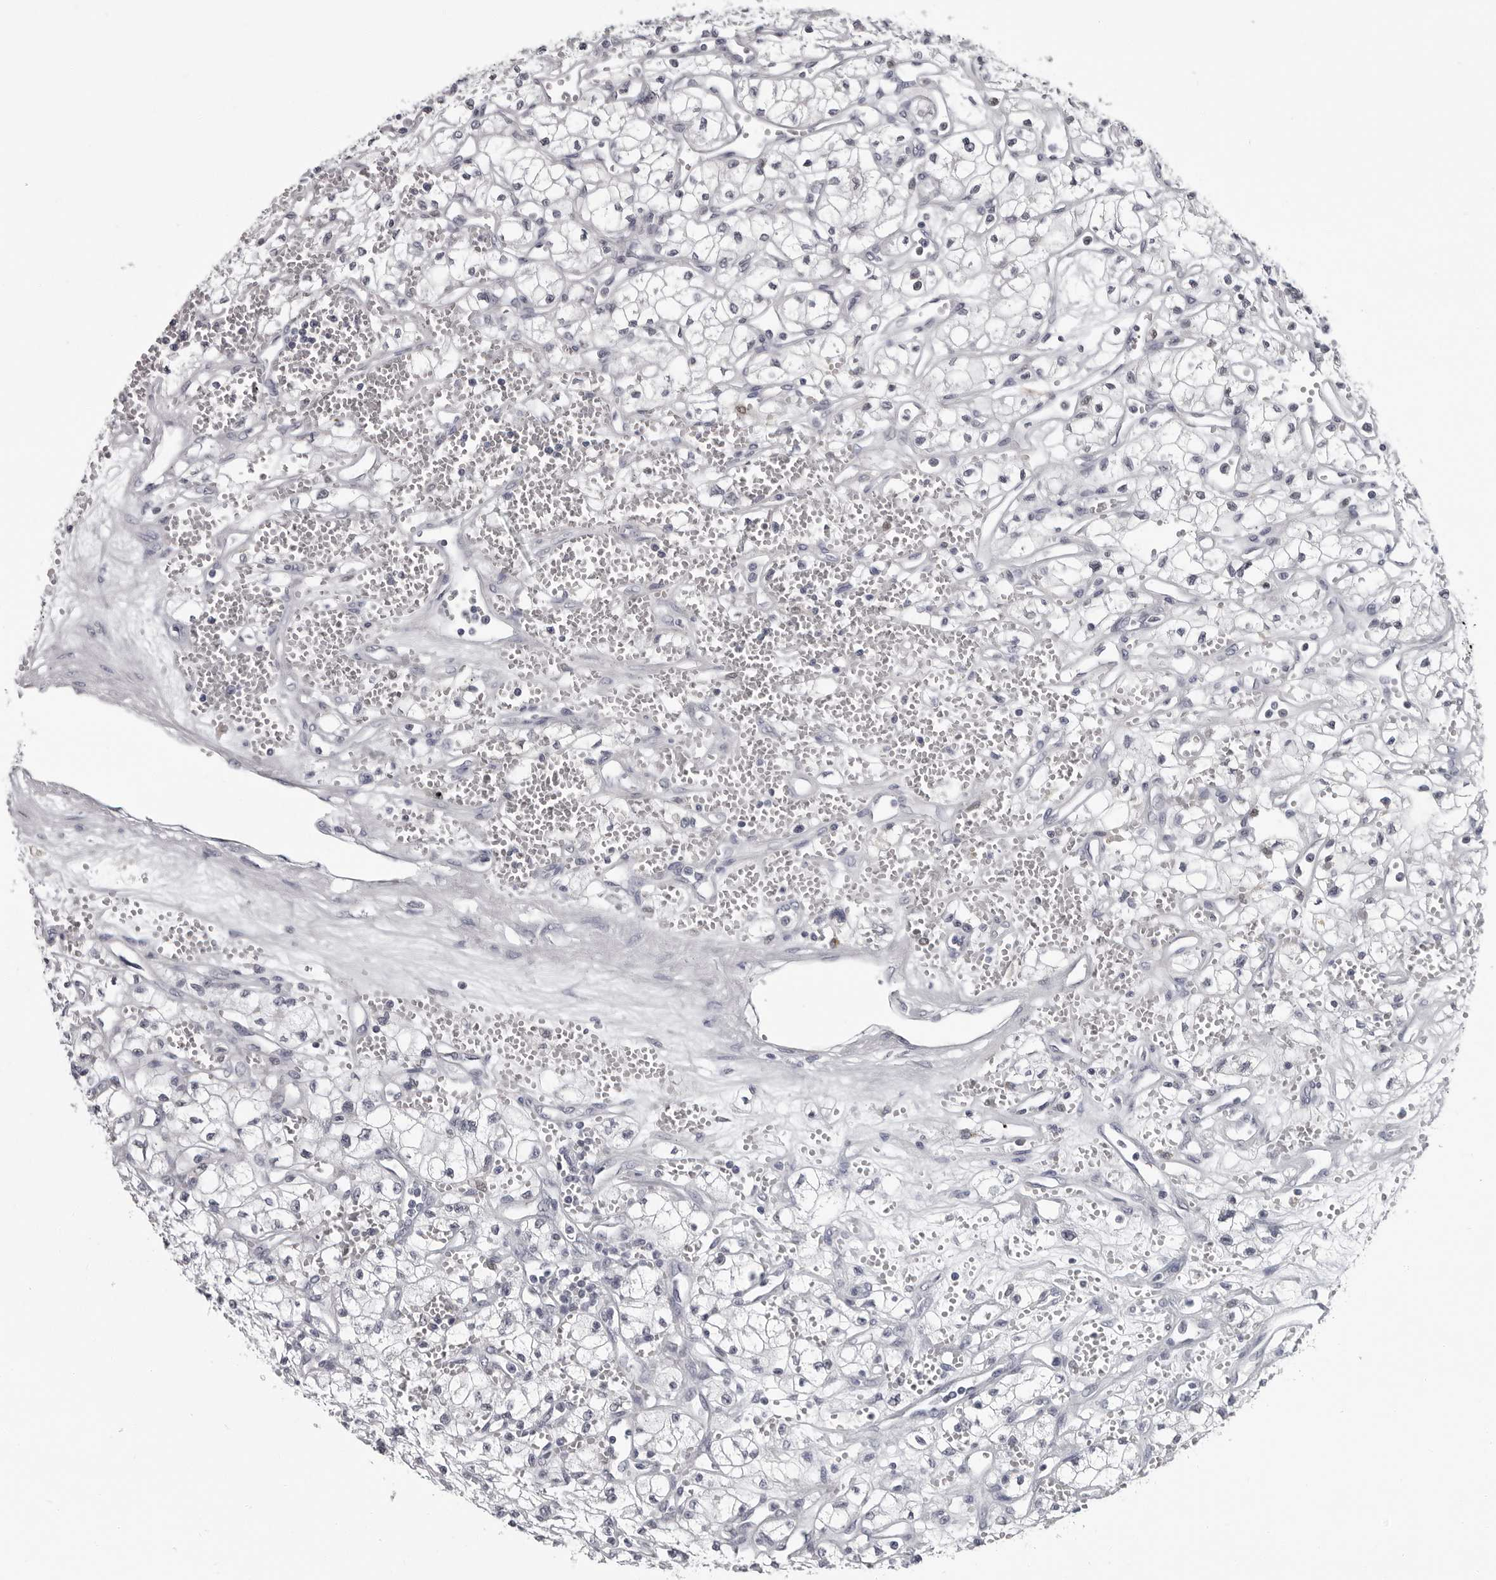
{"staining": {"intensity": "negative", "quantity": "none", "location": "none"}, "tissue": "renal cancer", "cell_type": "Tumor cells", "image_type": "cancer", "snomed": [{"axis": "morphology", "description": "Adenocarcinoma, NOS"}, {"axis": "topography", "description": "Kidney"}], "caption": "Tumor cells are negative for protein expression in human renal adenocarcinoma.", "gene": "LZIC", "patient": {"sex": "male", "age": 59}}